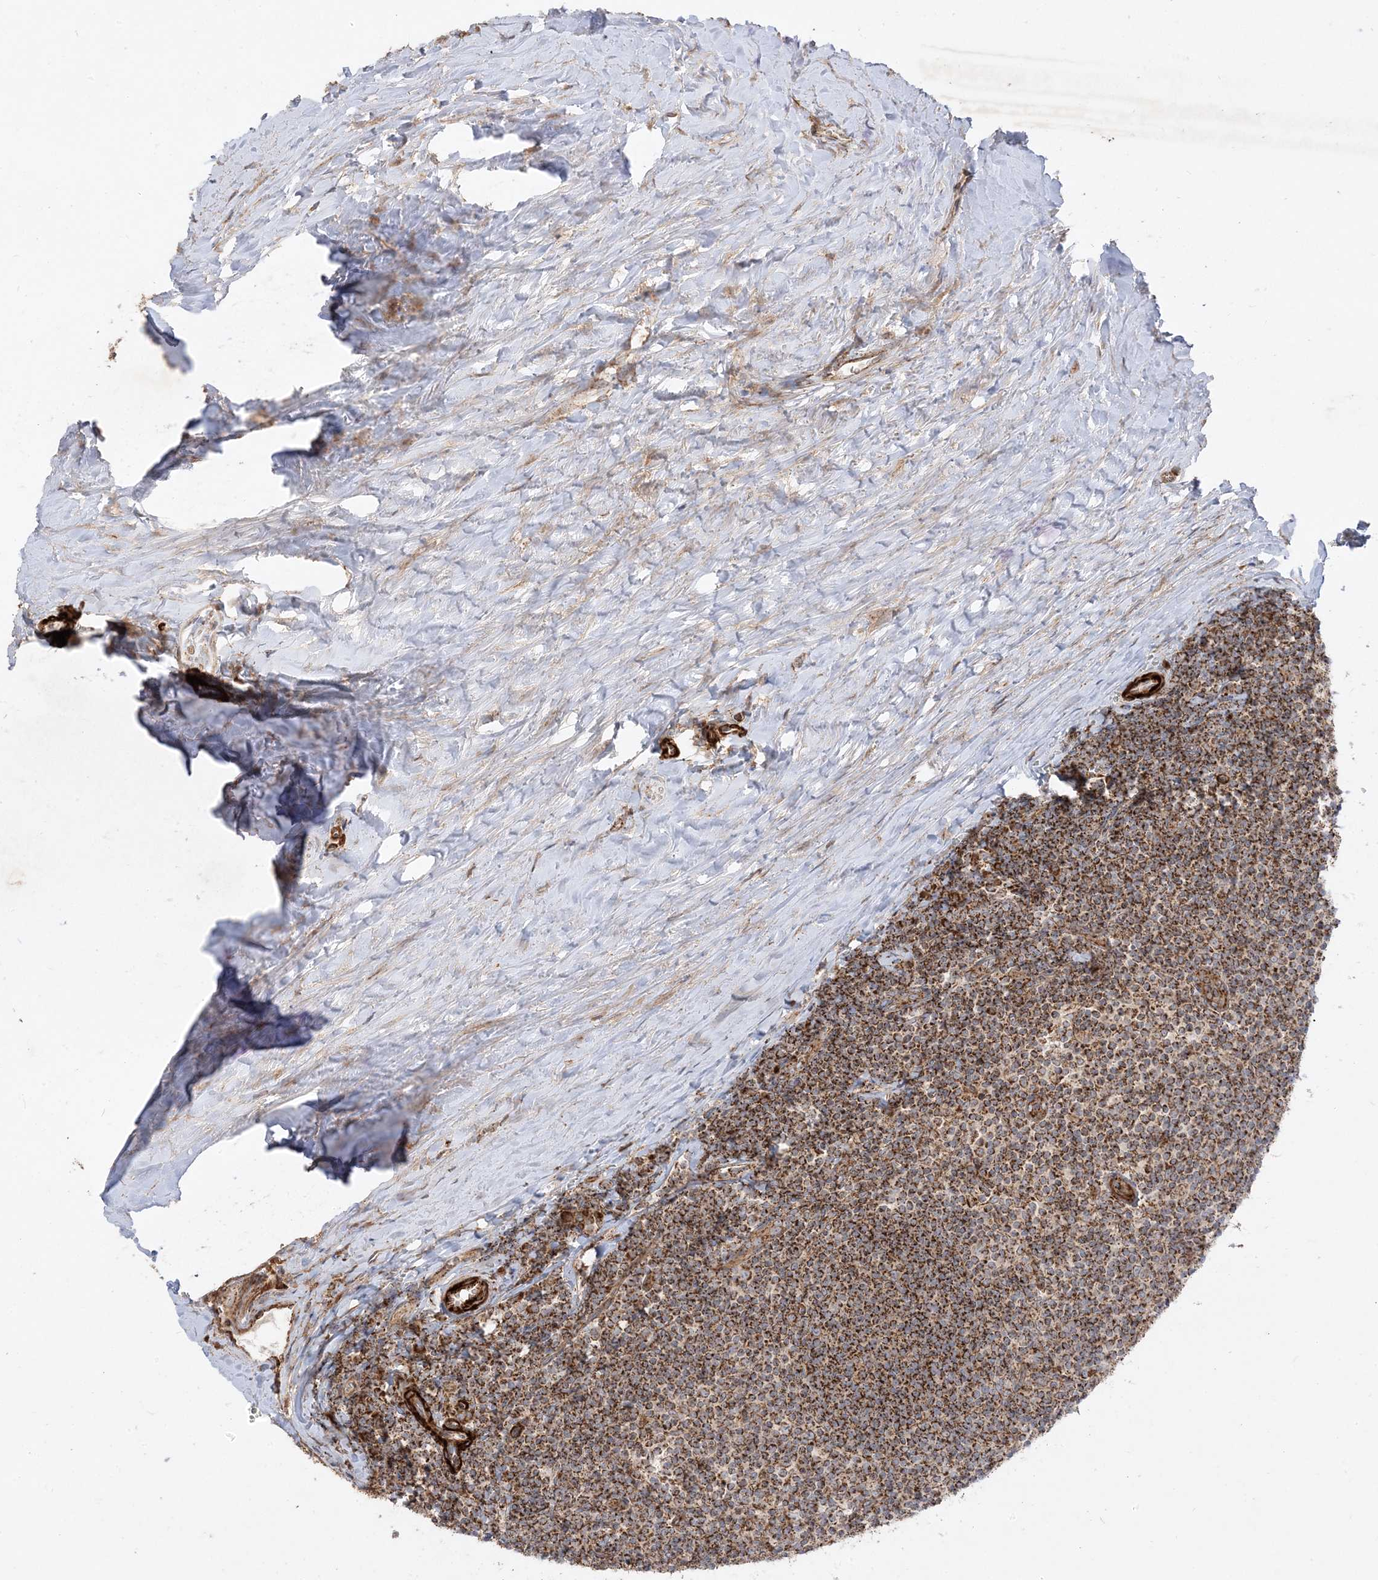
{"staining": {"intensity": "strong", "quantity": ">75%", "location": "cytoplasmic/membranous"}, "tissue": "tonsil", "cell_type": "Germinal center cells", "image_type": "normal", "snomed": [{"axis": "morphology", "description": "Normal tissue, NOS"}, {"axis": "topography", "description": "Tonsil"}], "caption": "This histopathology image demonstrates unremarkable tonsil stained with IHC to label a protein in brown. The cytoplasmic/membranous of germinal center cells show strong positivity for the protein. Nuclei are counter-stained blue.", "gene": "AARS2", "patient": {"sex": "male", "age": 27}}